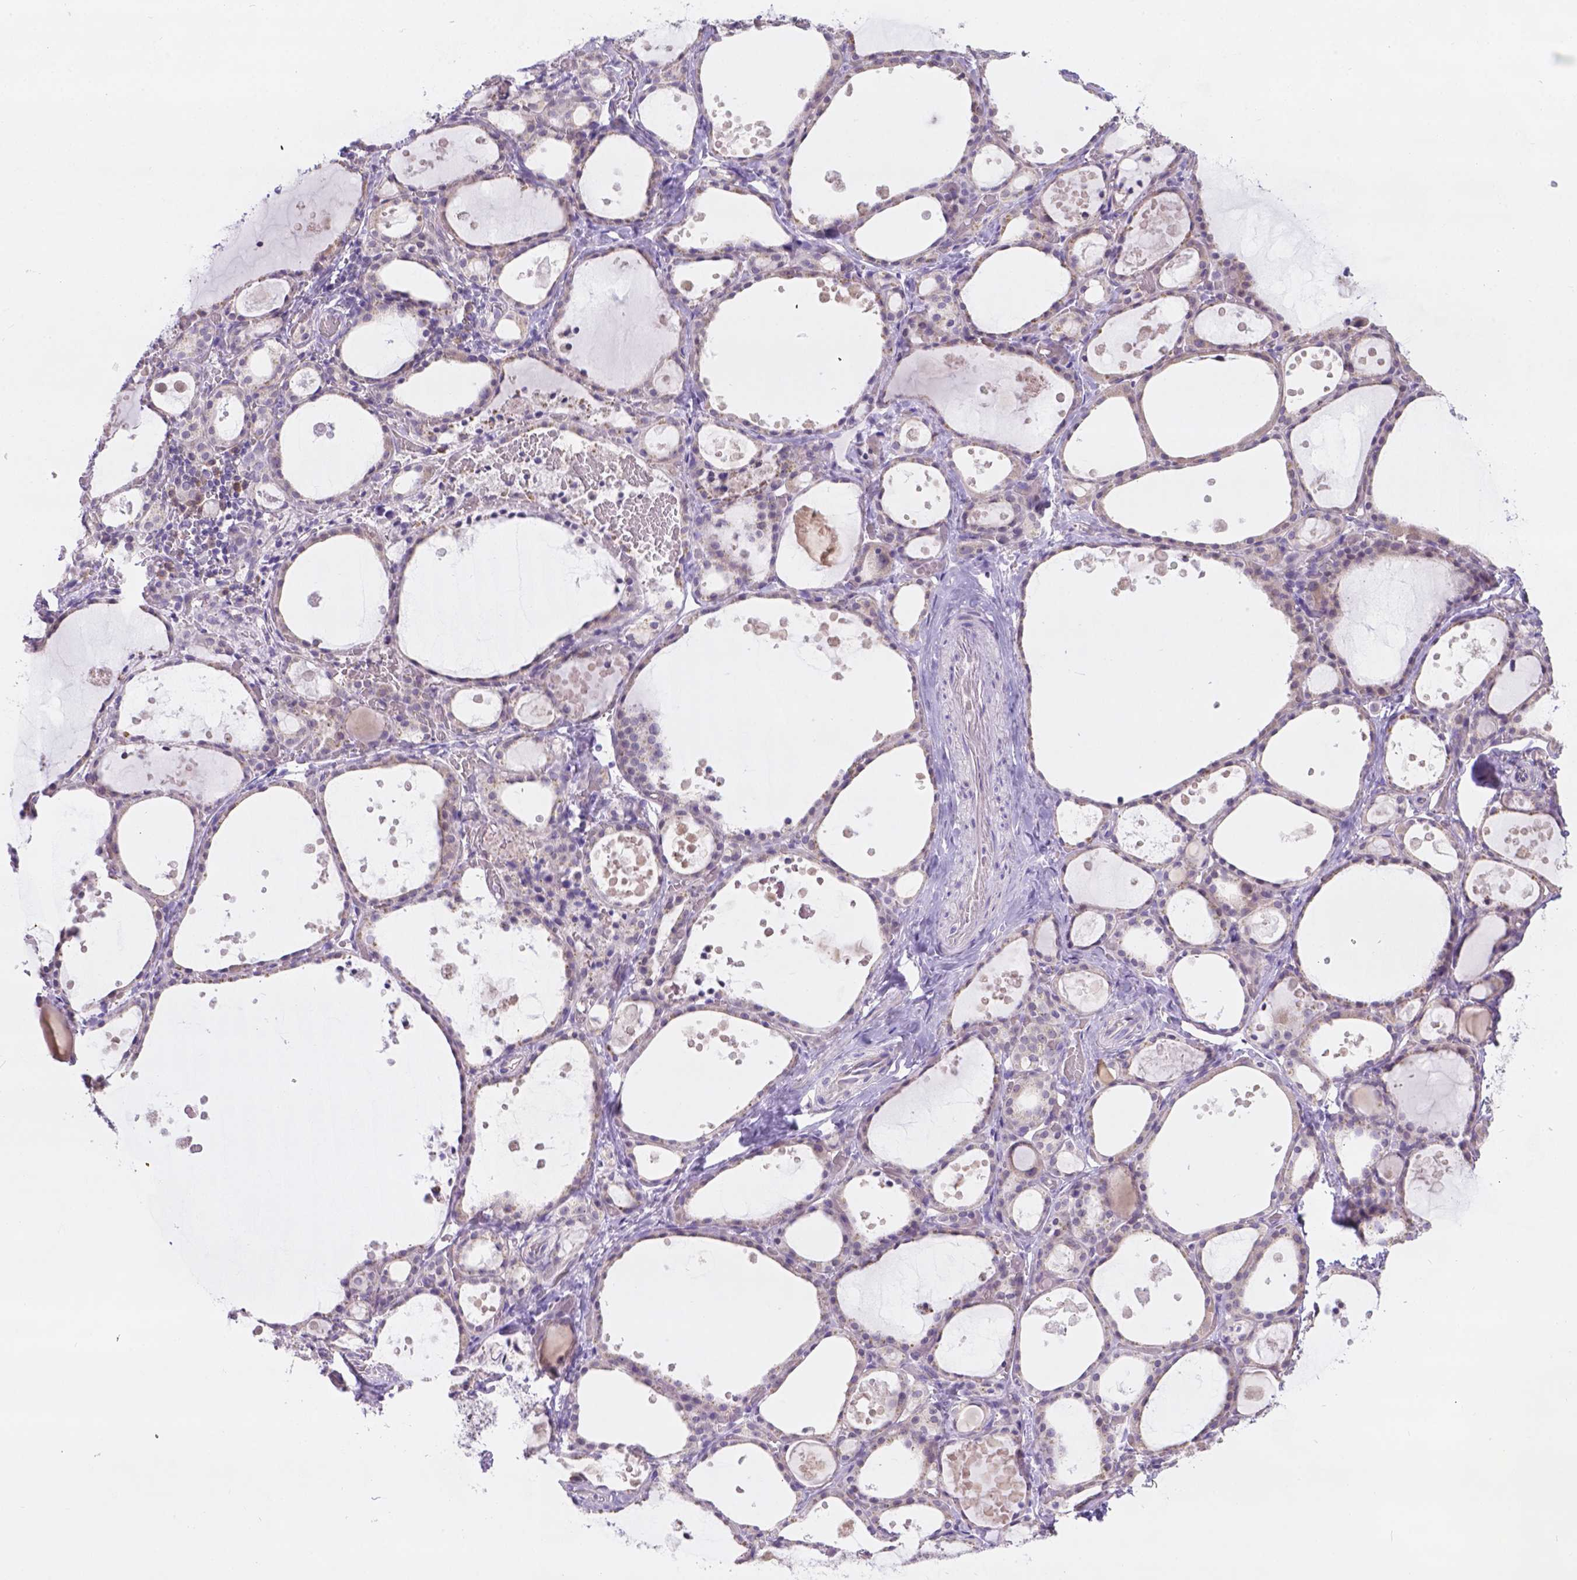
{"staining": {"intensity": "negative", "quantity": "none", "location": "none"}, "tissue": "thyroid gland", "cell_type": "Glandular cells", "image_type": "normal", "snomed": [{"axis": "morphology", "description": "Normal tissue, NOS"}, {"axis": "topography", "description": "Thyroid gland"}], "caption": "Immunohistochemistry of normal thyroid gland displays no expression in glandular cells.", "gene": "CD96", "patient": {"sex": "male", "age": 68}}